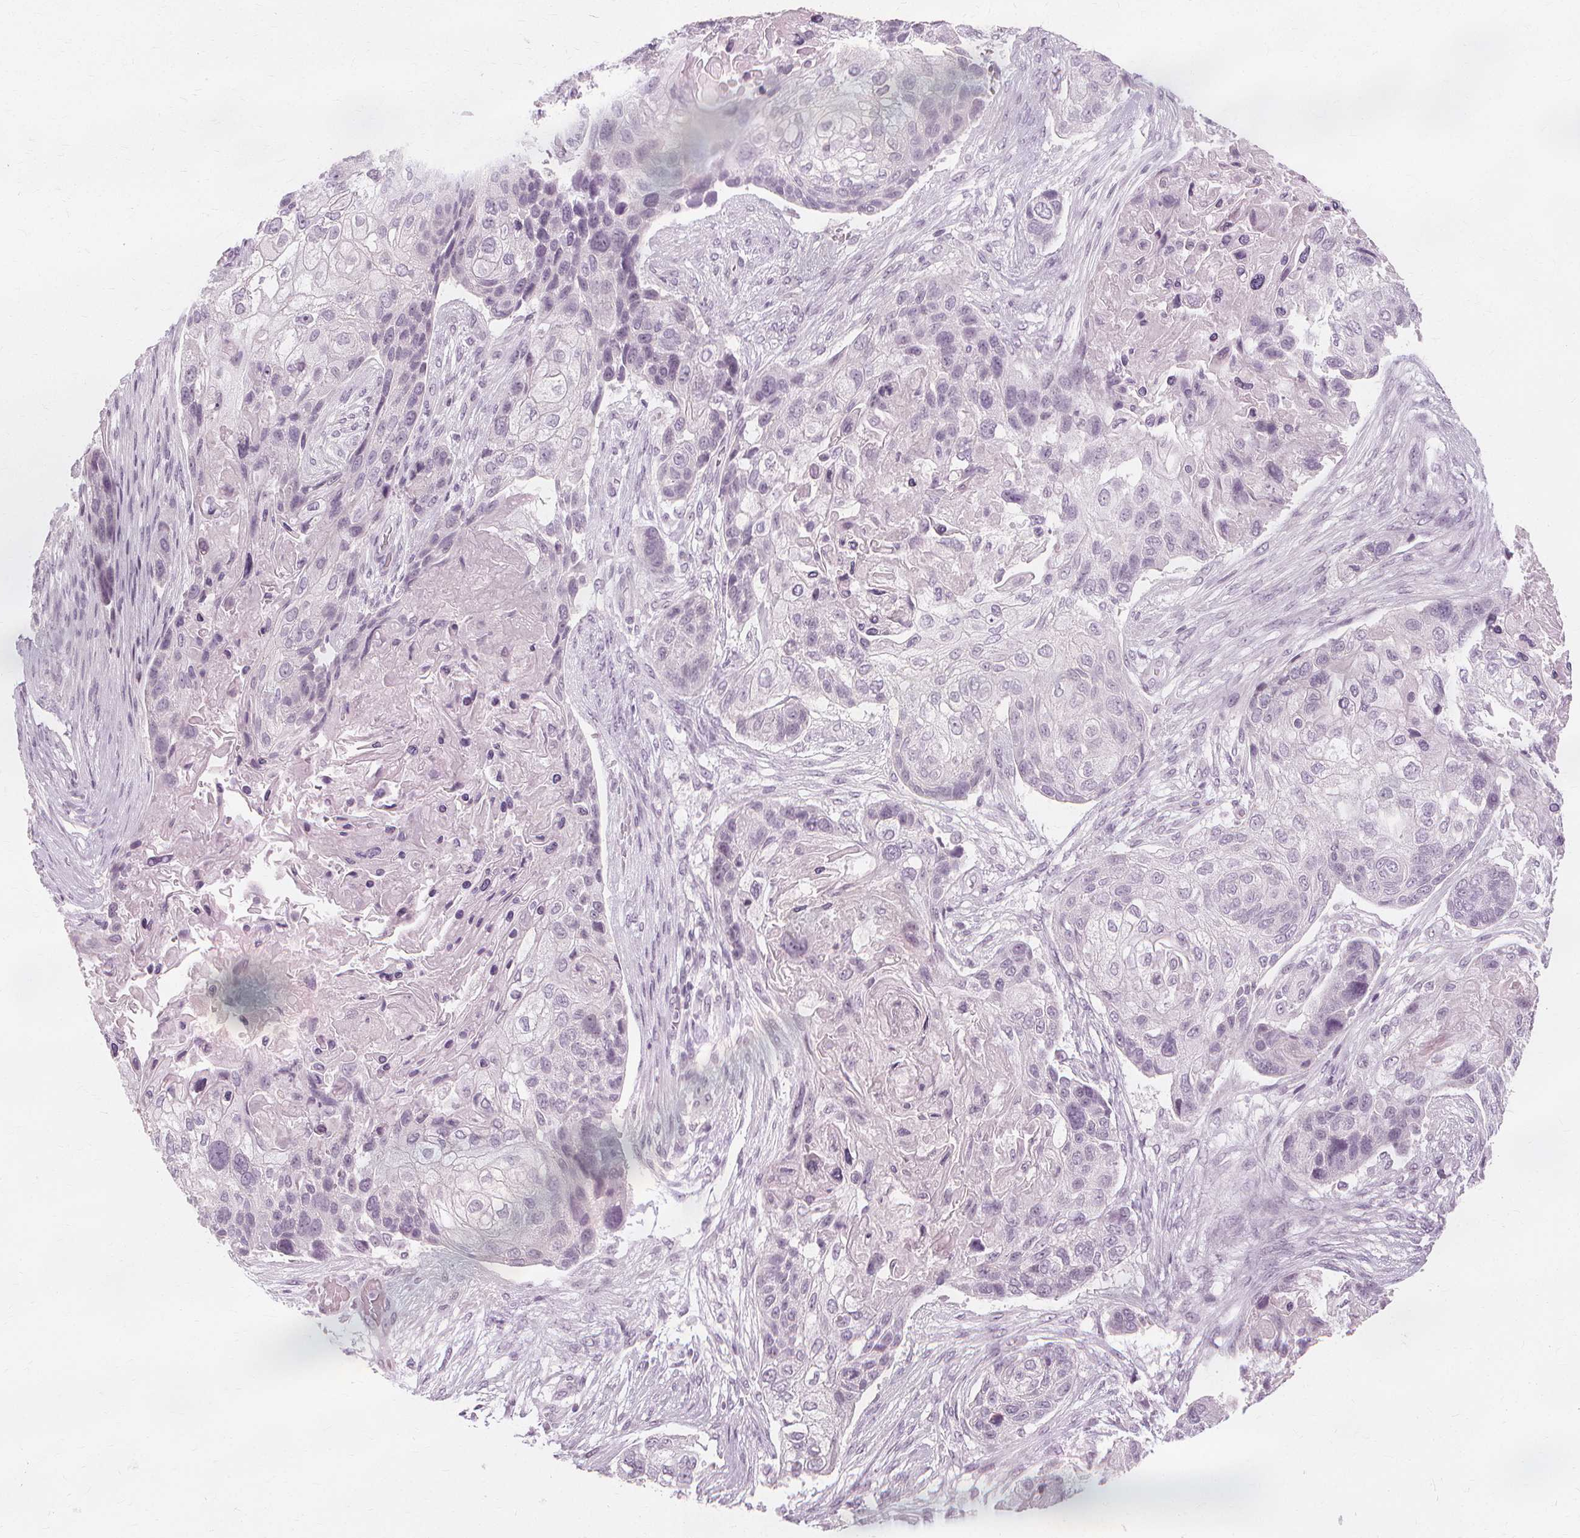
{"staining": {"intensity": "negative", "quantity": "none", "location": "none"}, "tissue": "lung cancer", "cell_type": "Tumor cells", "image_type": "cancer", "snomed": [{"axis": "morphology", "description": "Squamous cell carcinoma, NOS"}, {"axis": "topography", "description": "Lung"}], "caption": "Lung cancer (squamous cell carcinoma) was stained to show a protein in brown. There is no significant positivity in tumor cells.", "gene": "NXPE1", "patient": {"sex": "male", "age": 69}}